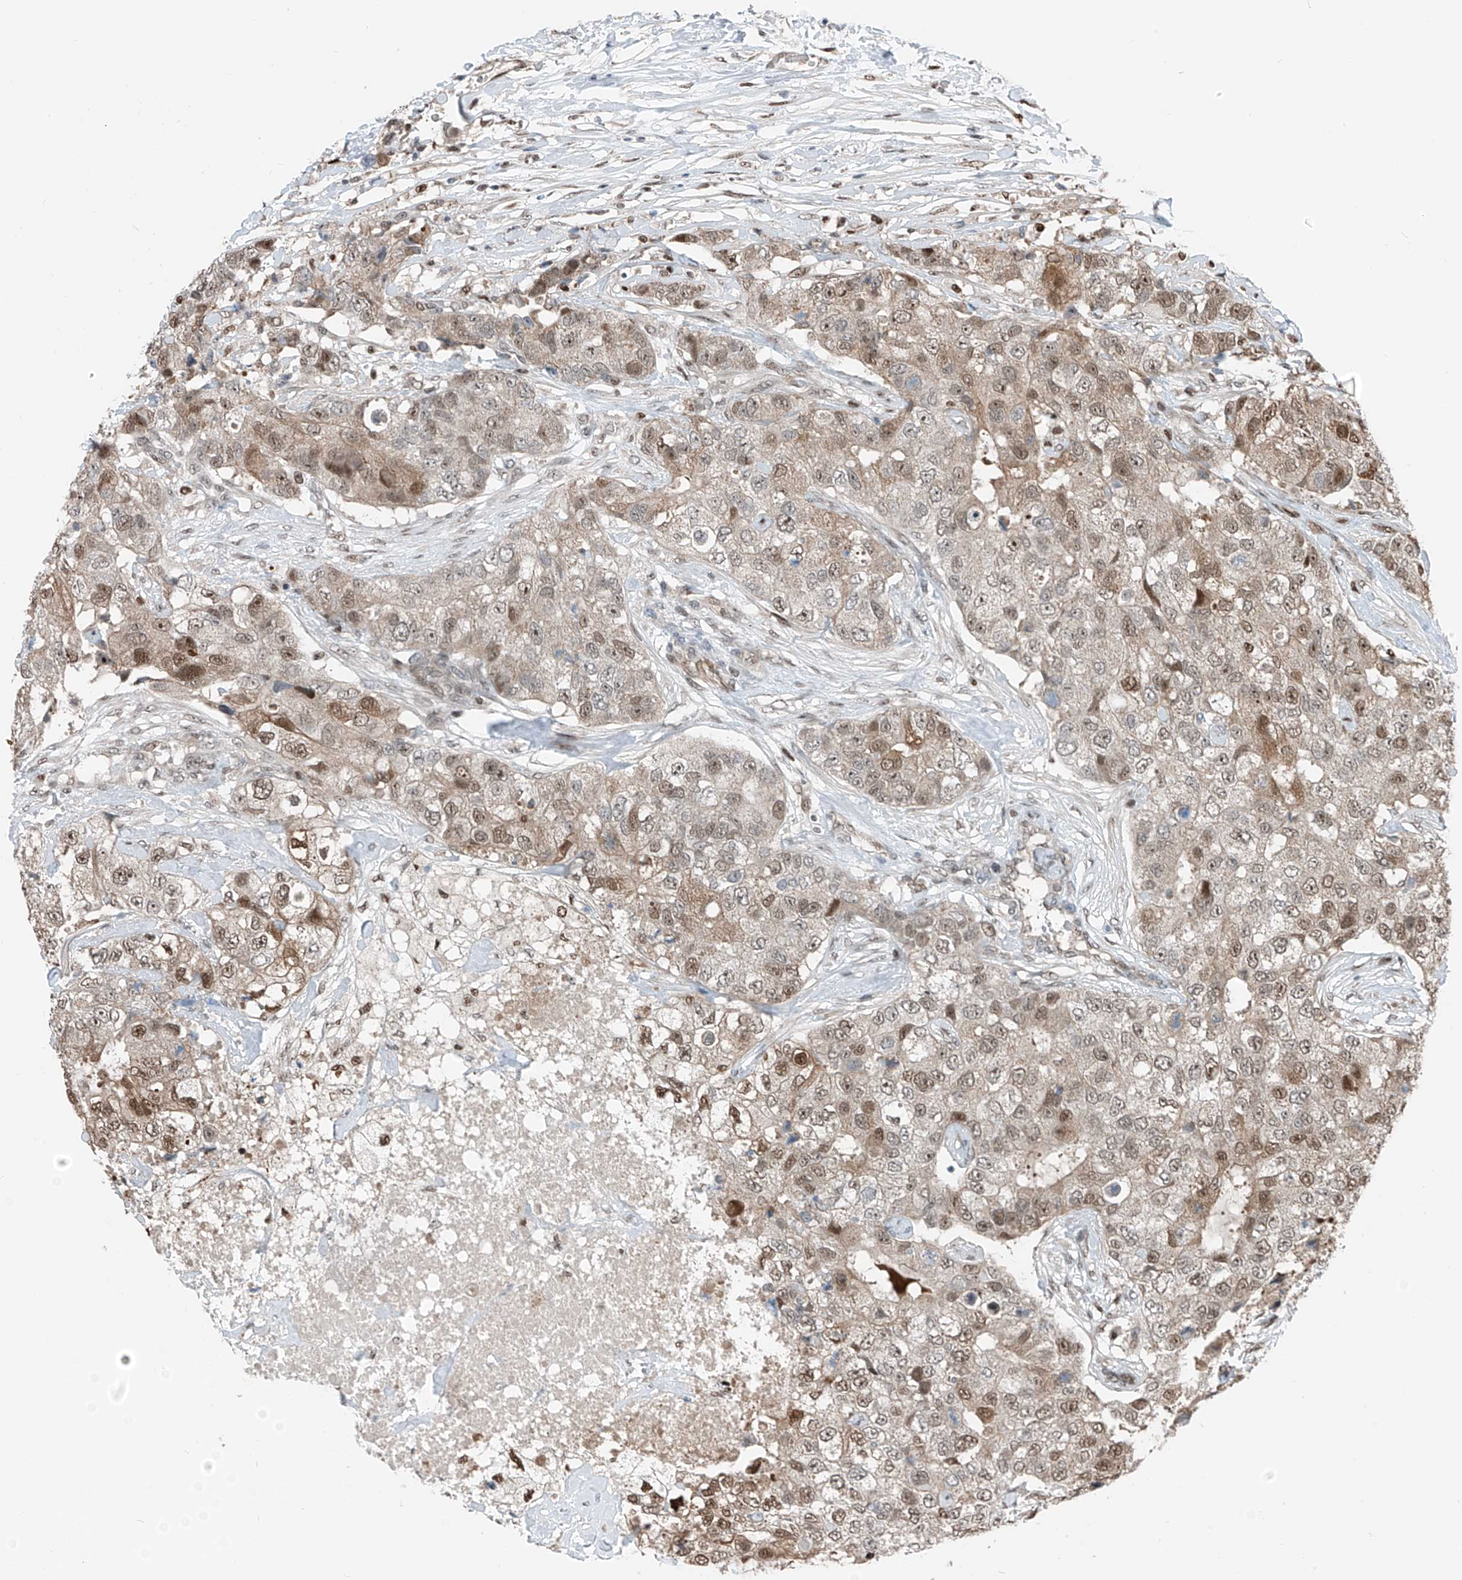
{"staining": {"intensity": "weak", "quantity": ">75%", "location": "cytoplasmic/membranous,nuclear"}, "tissue": "breast cancer", "cell_type": "Tumor cells", "image_type": "cancer", "snomed": [{"axis": "morphology", "description": "Duct carcinoma"}, {"axis": "topography", "description": "Breast"}], "caption": "Breast cancer (infiltrating ductal carcinoma) tissue demonstrates weak cytoplasmic/membranous and nuclear staining in about >75% of tumor cells", "gene": "RBP7", "patient": {"sex": "female", "age": 62}}